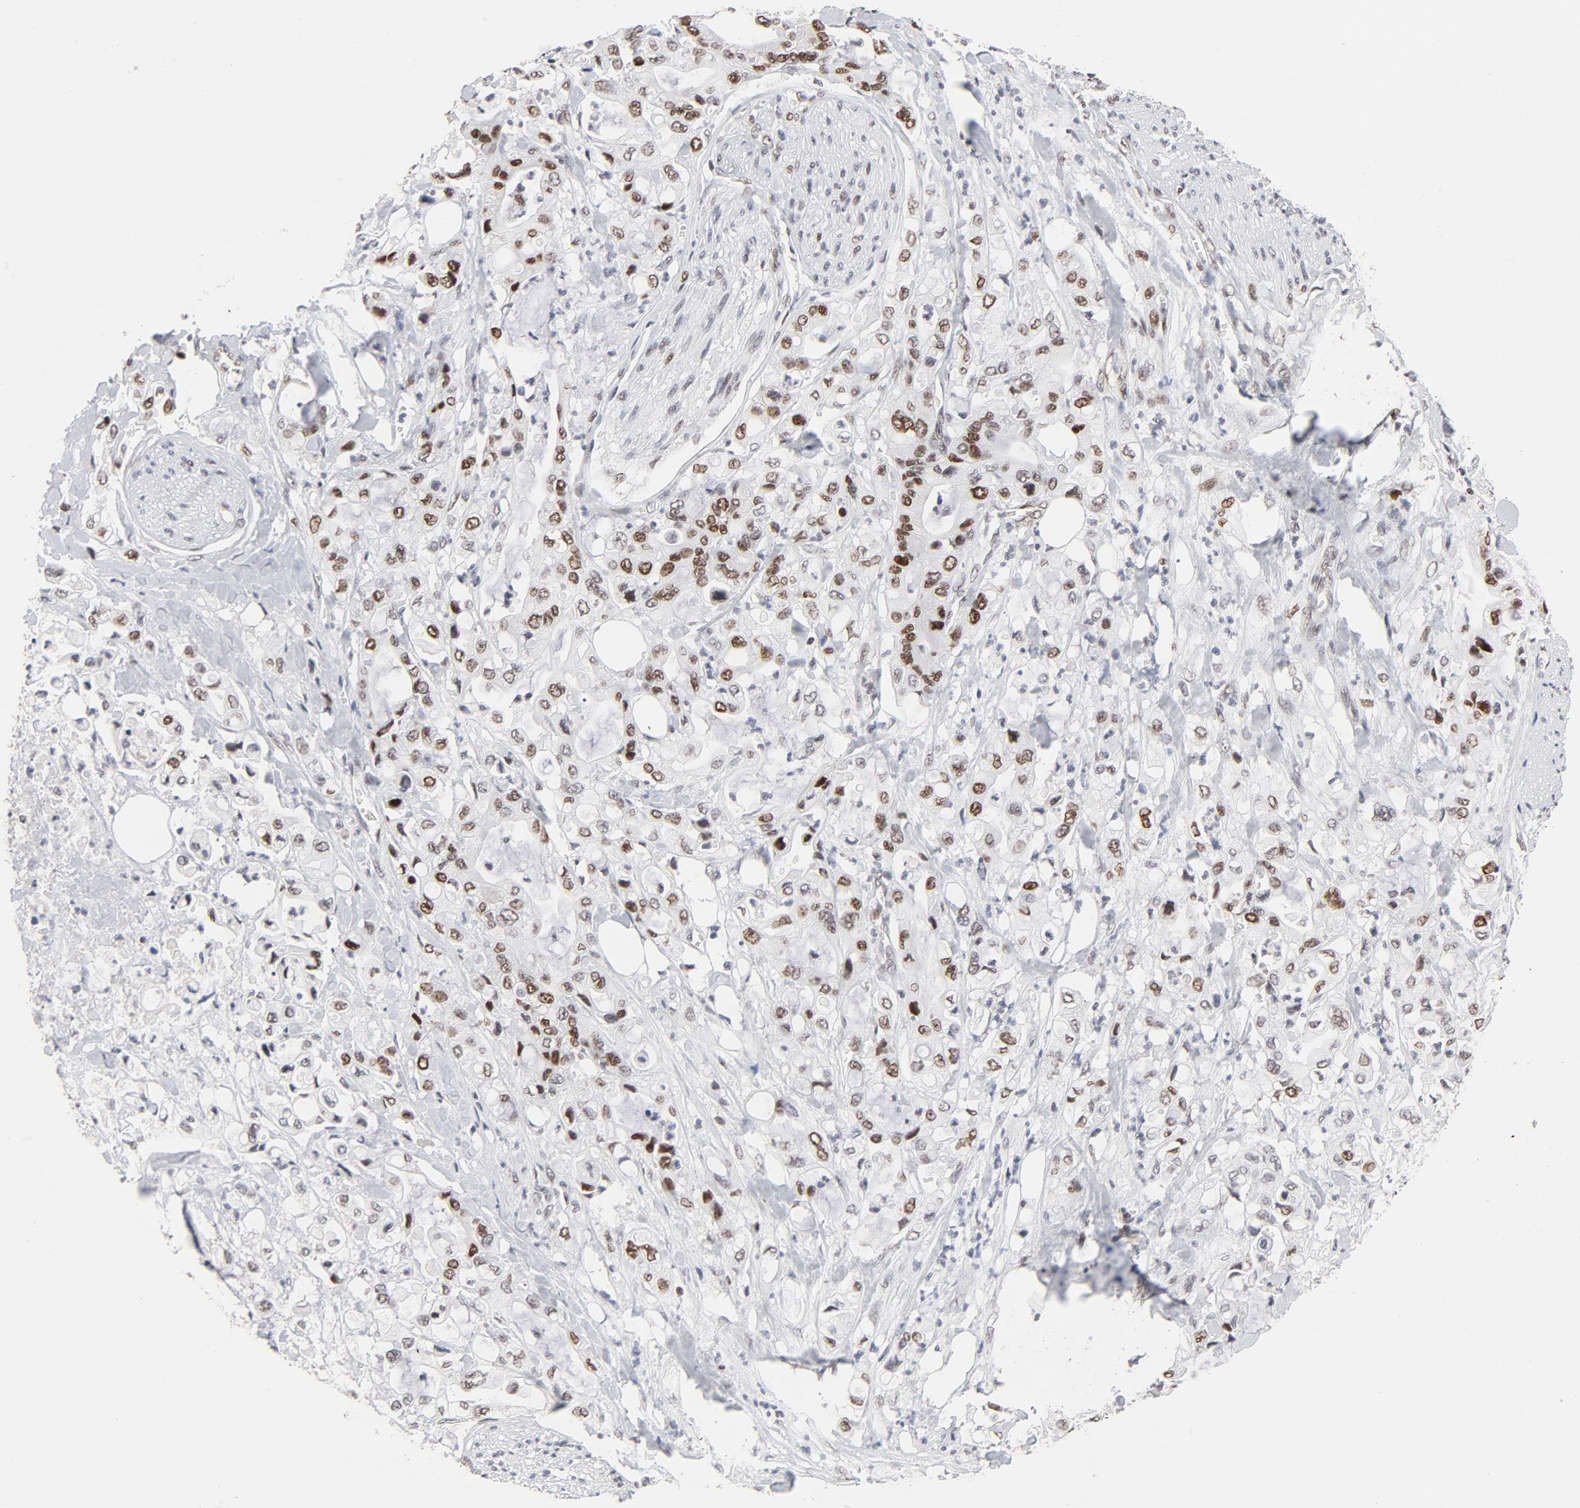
{"staining": {"intensity": "moderate", "quantity": "25%-75%", "location": "nuclear"}, "tissue": "pancreatic cancer", "cell_type": "Tumor cells", "image_type": "cancer", "snomed": [{"axis": "morphology", "description": "Adenocarcinoma, NOS"}, {"axis": "topography", "description": "Pancreas"}], "caption": "There is medium levels of moderate nuclear positivity in tumor cells of pancreatic cancer (adenocarcinoma), as demonstrated by immunohistochemical staining (brown color).", "gene": "RFC4", "patient": {"sex": "male", "age": 70}}